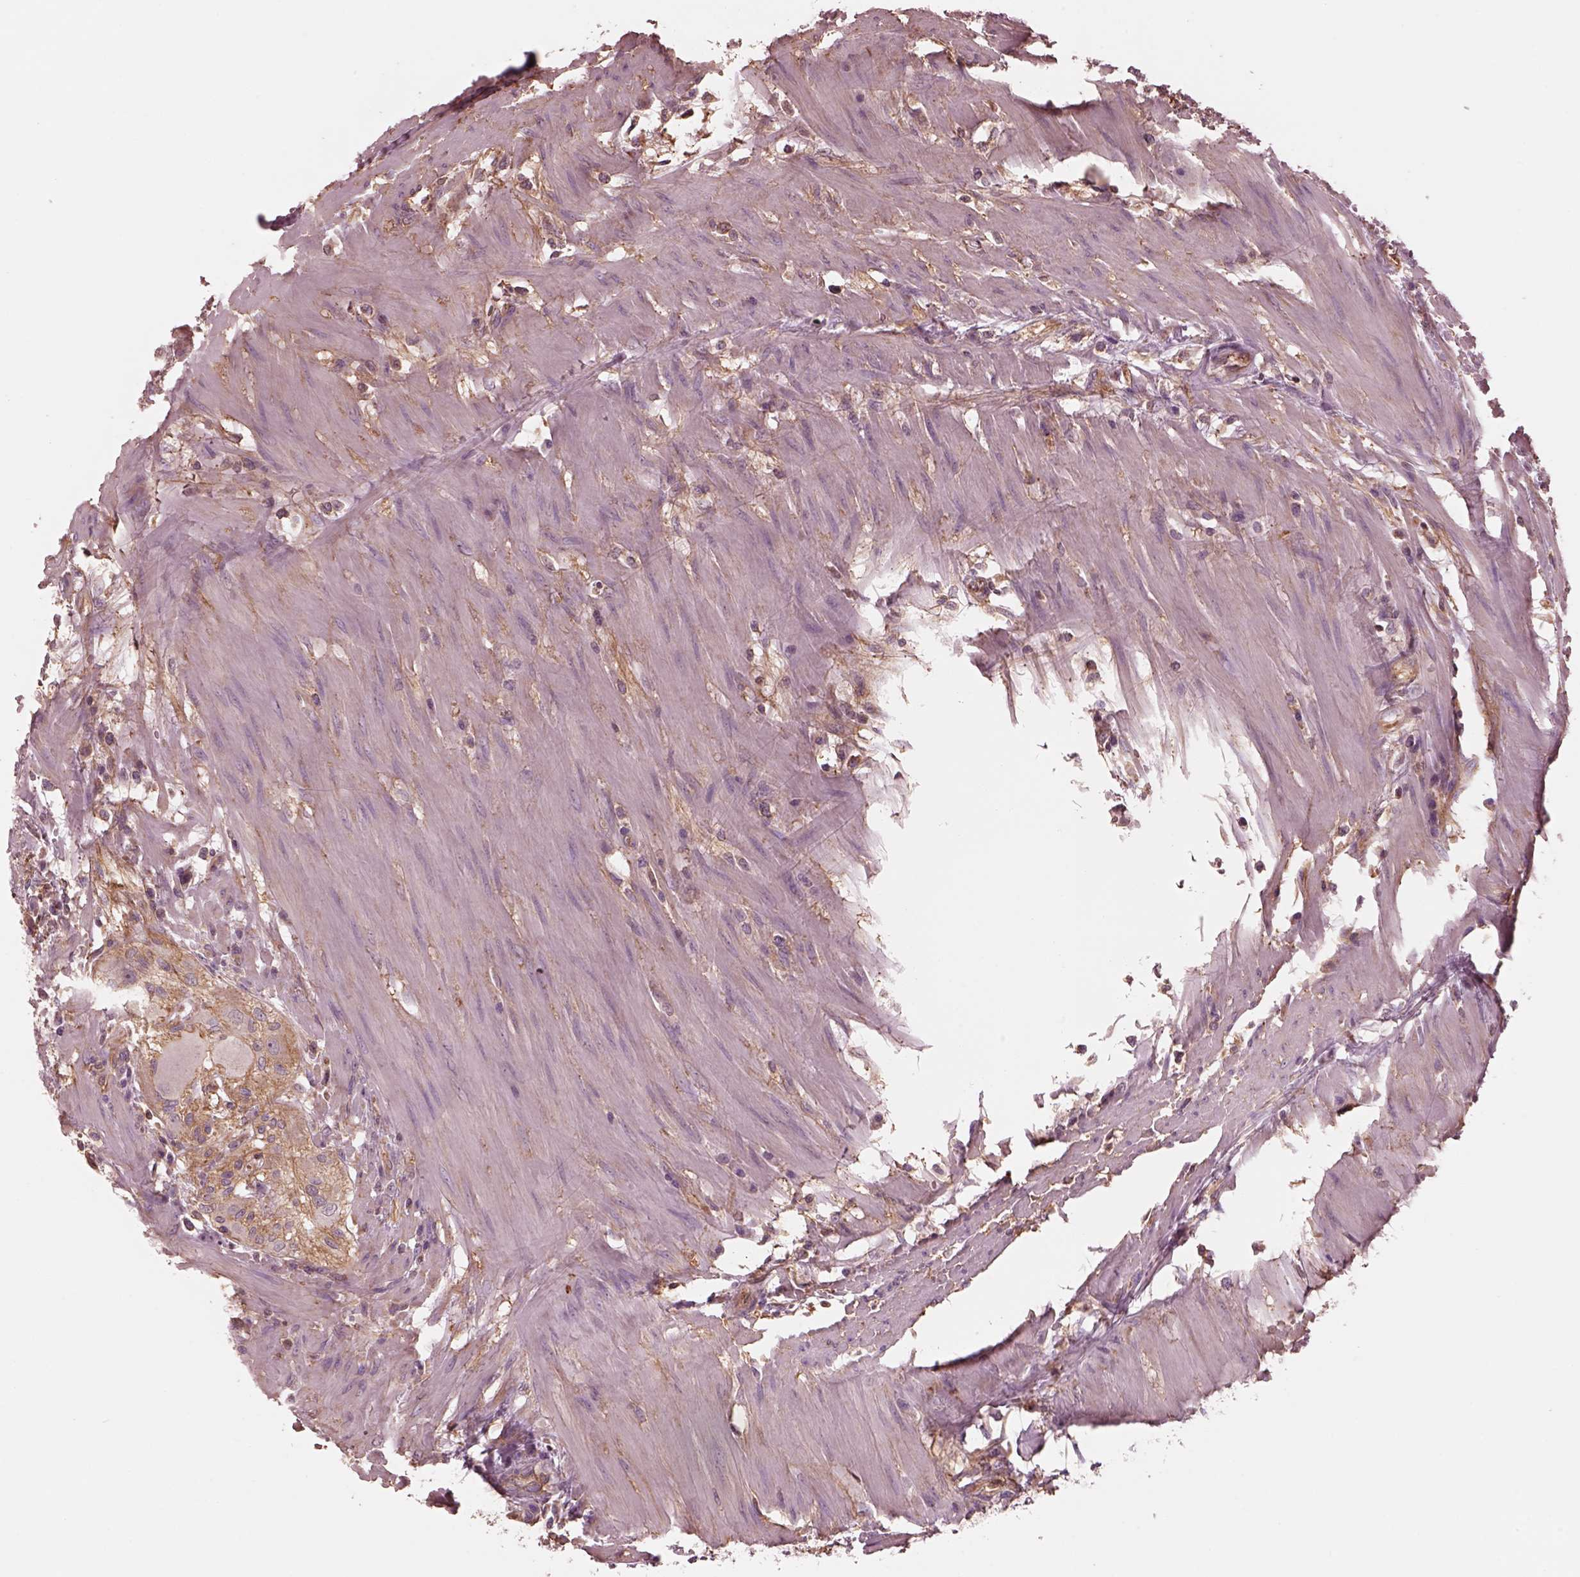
{"staining": {"intensity": "strong", "quantity": "<25%", "location": "cytoplasmic/membranous"}, "tissue": "colorectal cancer", "cell_type": "Tumor cells", "image_type": "cancer", "snomed": [{"axis": "morphology", "description": "Adenocarcinoma, NOS"}, {"axis": "topography", "description": "Colon"}], "caption": "This is a photomicrograph of immunohistochemistry (IHC) staining of colorectal adenocarcinoma, which shows strong positivity in the cytoplasmic/membranous of tumor cells.", "gene": "STK33", "patient": {"sex": "male", "age": 57}}